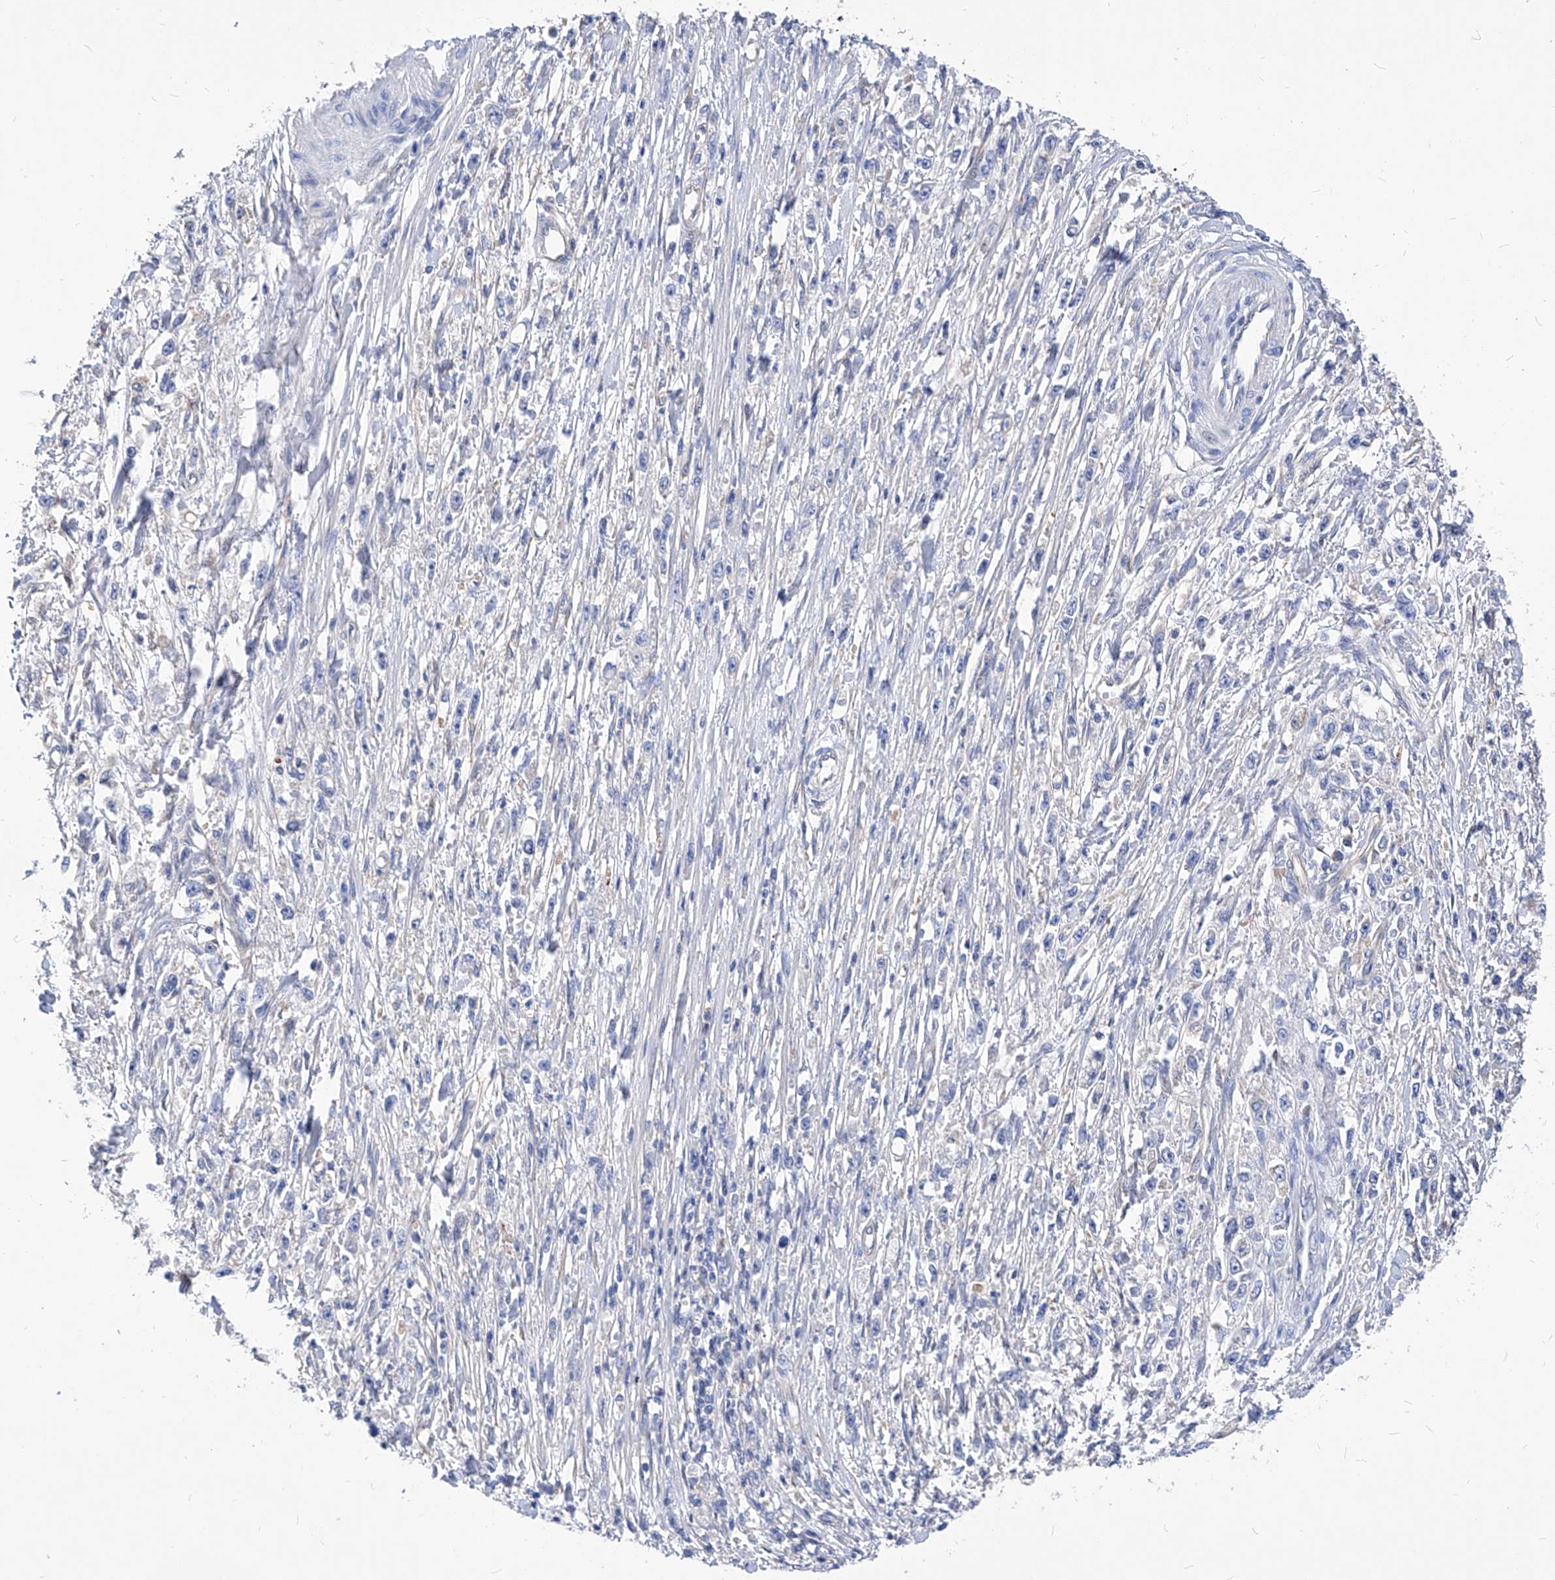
{"staining": {"intensity": "negative", "quantity": "none", "location": "none"}, "tissue": "stomach cancer", "cell_type": "Tumor cells", "image_type": "cancer", "snomed": [{"axis": "morphology", "description": "Adenocarcinoma, NOS"}, {"axis": "topography", "description": "Stomach"}], "caption": "This is an immunohistochemistry histopathology image of human stomach cancer. There is no expression in tumor cells.", "gene": "XPNPEP1", "patient": {"sex": "female", "age": 59}}